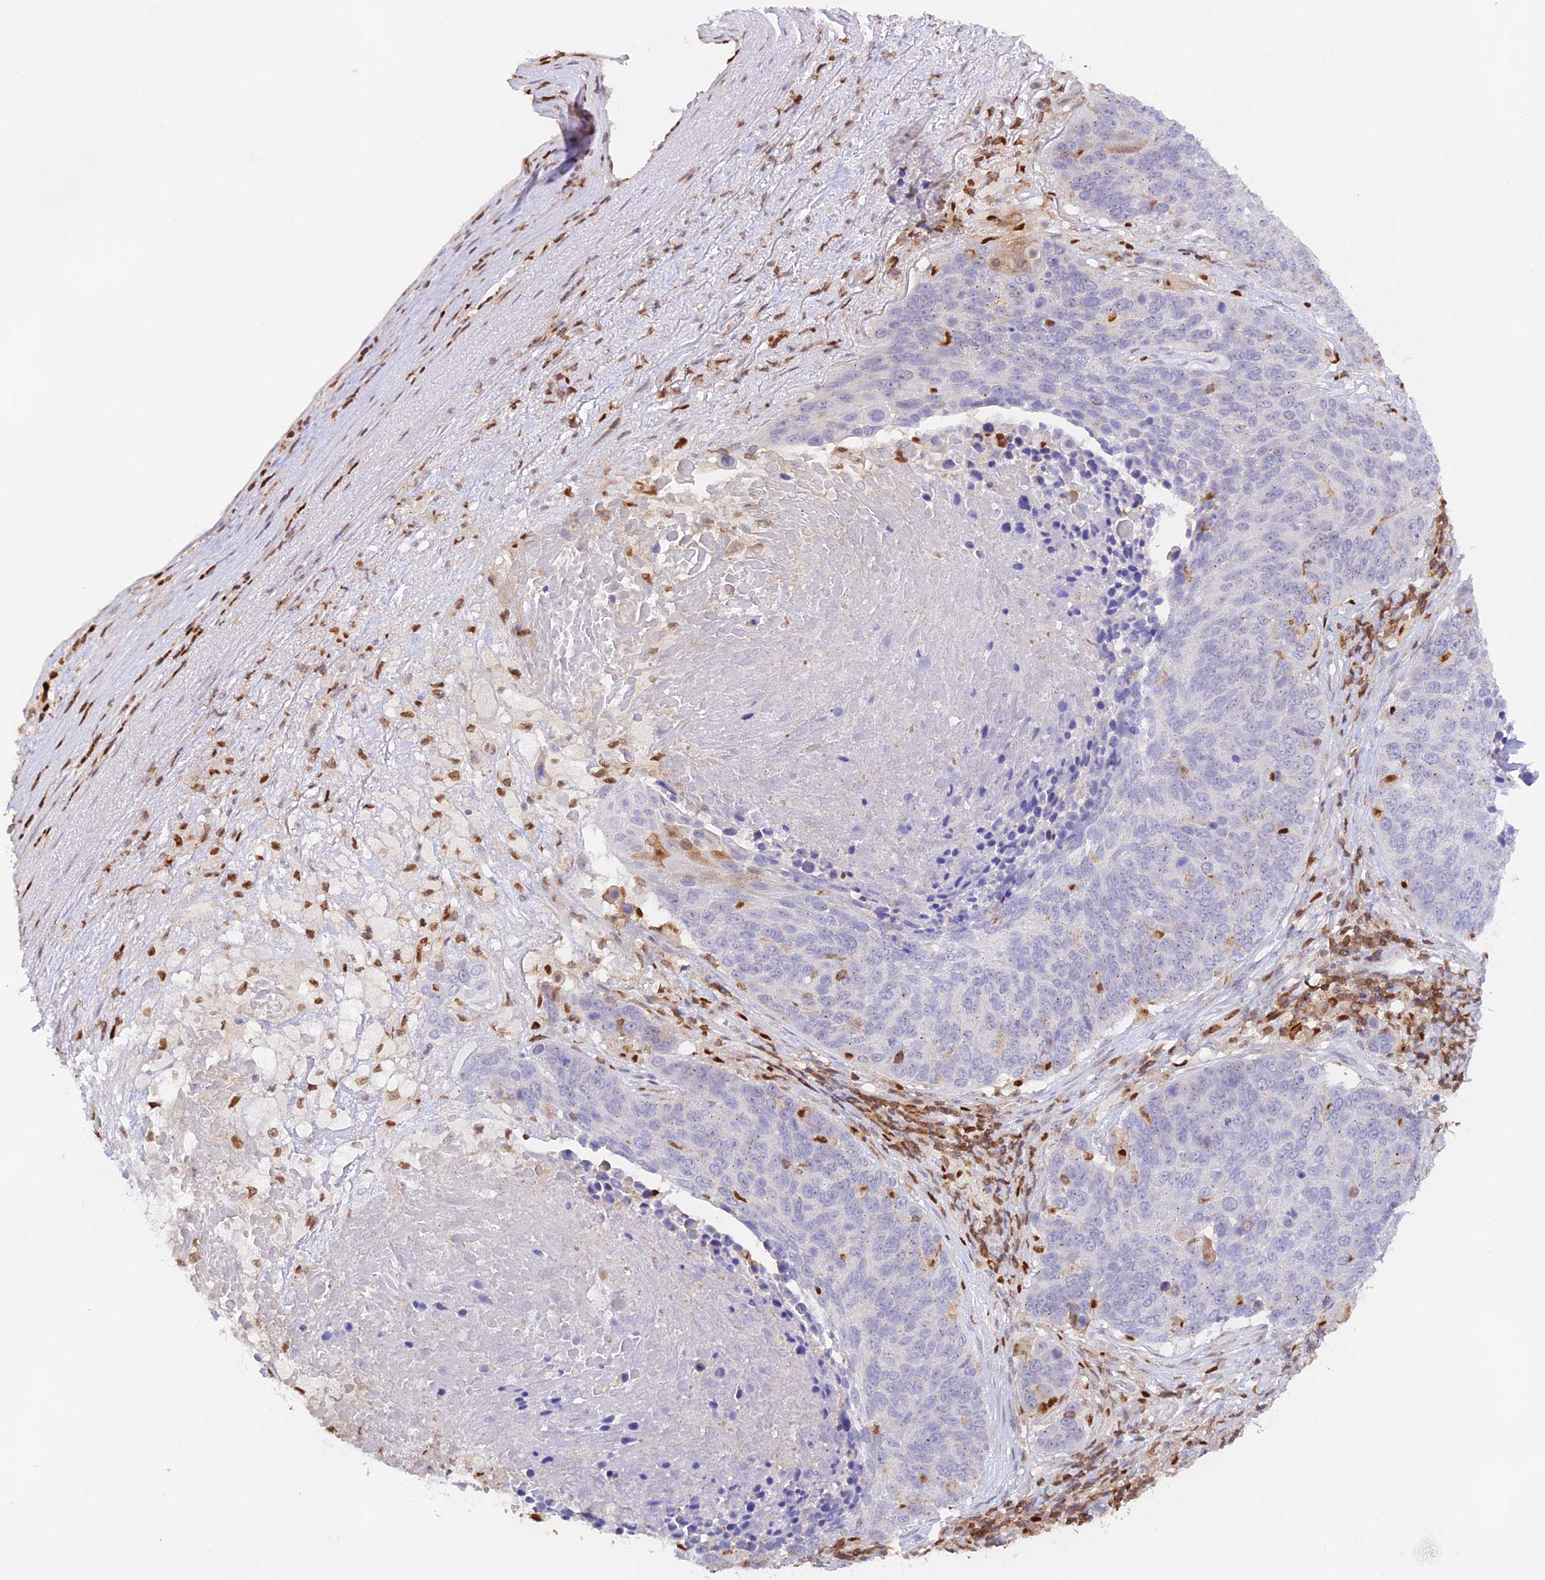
{"staining": {"intensity": "negative", "quantity": "none", "location": "none"}, "tissue": "lung cancer", "cell_type": "Tumor cells", "image_type": "cancer", "snomed": [{"axis": "morphology", "description": "Normal tissue, NOS"}, {"axis": "morphology", "description": "Squamous cell carcinoma, NOS"}, {"axis": "topography", "description": "Lymph node"}, {"axis": "topography", "description": "Lung"}], "caption": "Immunohistochemistry of lung squamous cell carcinoma displays no expression in tumor cells.", "gene": "DENND1C", "patient": {"sex": "male", "age": 66}}